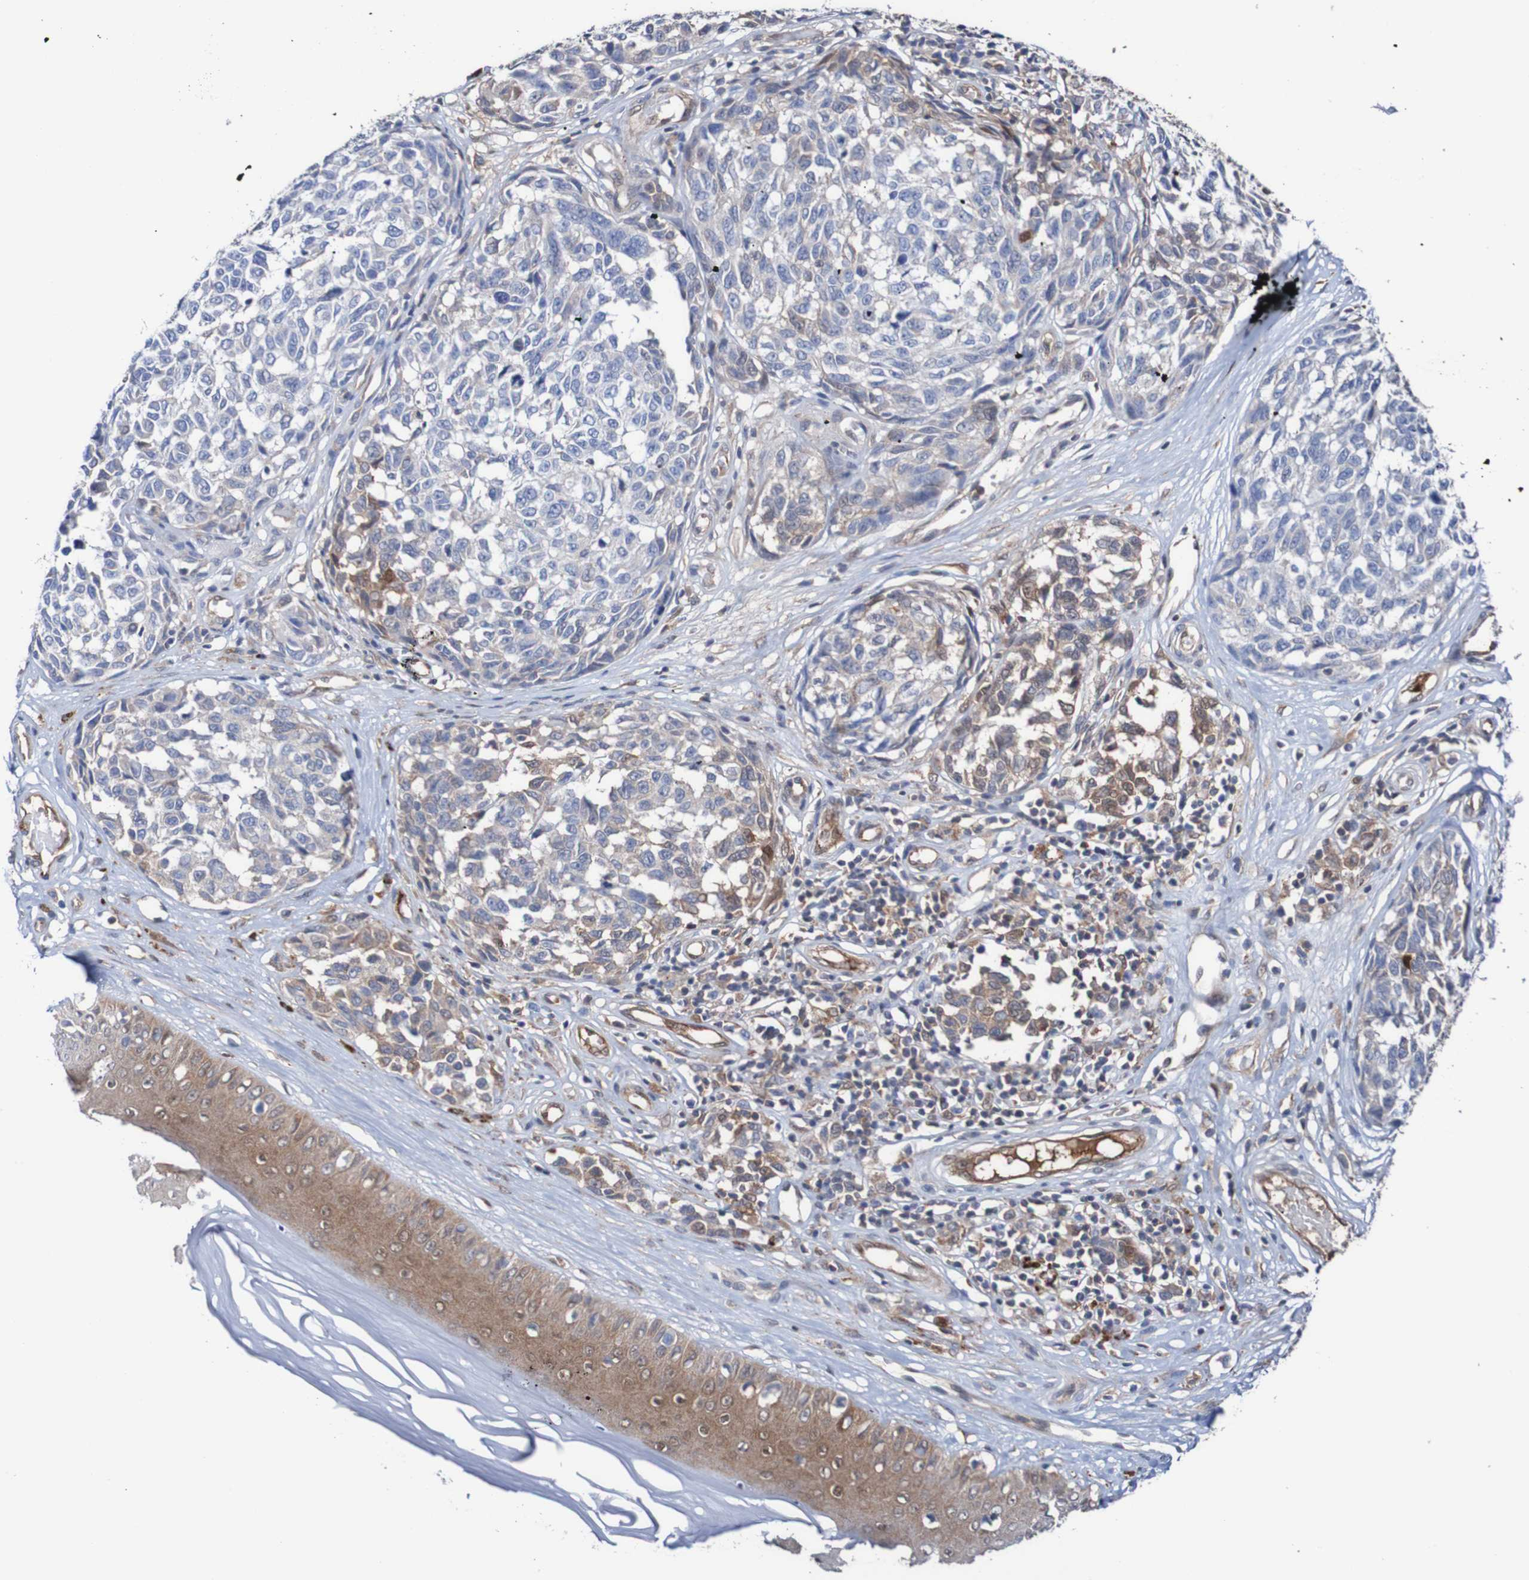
{"staining": {"intensity": "weak", "quantity": "<25%", "location": "cytoplasmic/membranous"}, "tissue": "melanoma", "cell_type": "Tumor cells", "image_type": "cancer", "snomed": [{"axis": "morphology", "description": "Malignant melanoma, NOS"}, {"axis": "topography", "description": "Skin"}], "caption": "Malignant melanoma was stained to show a protein in brown. There is no significant positivity in tumor cells.", "gene": "RIGI", "patient": {"sex": "female", "age": 64}}